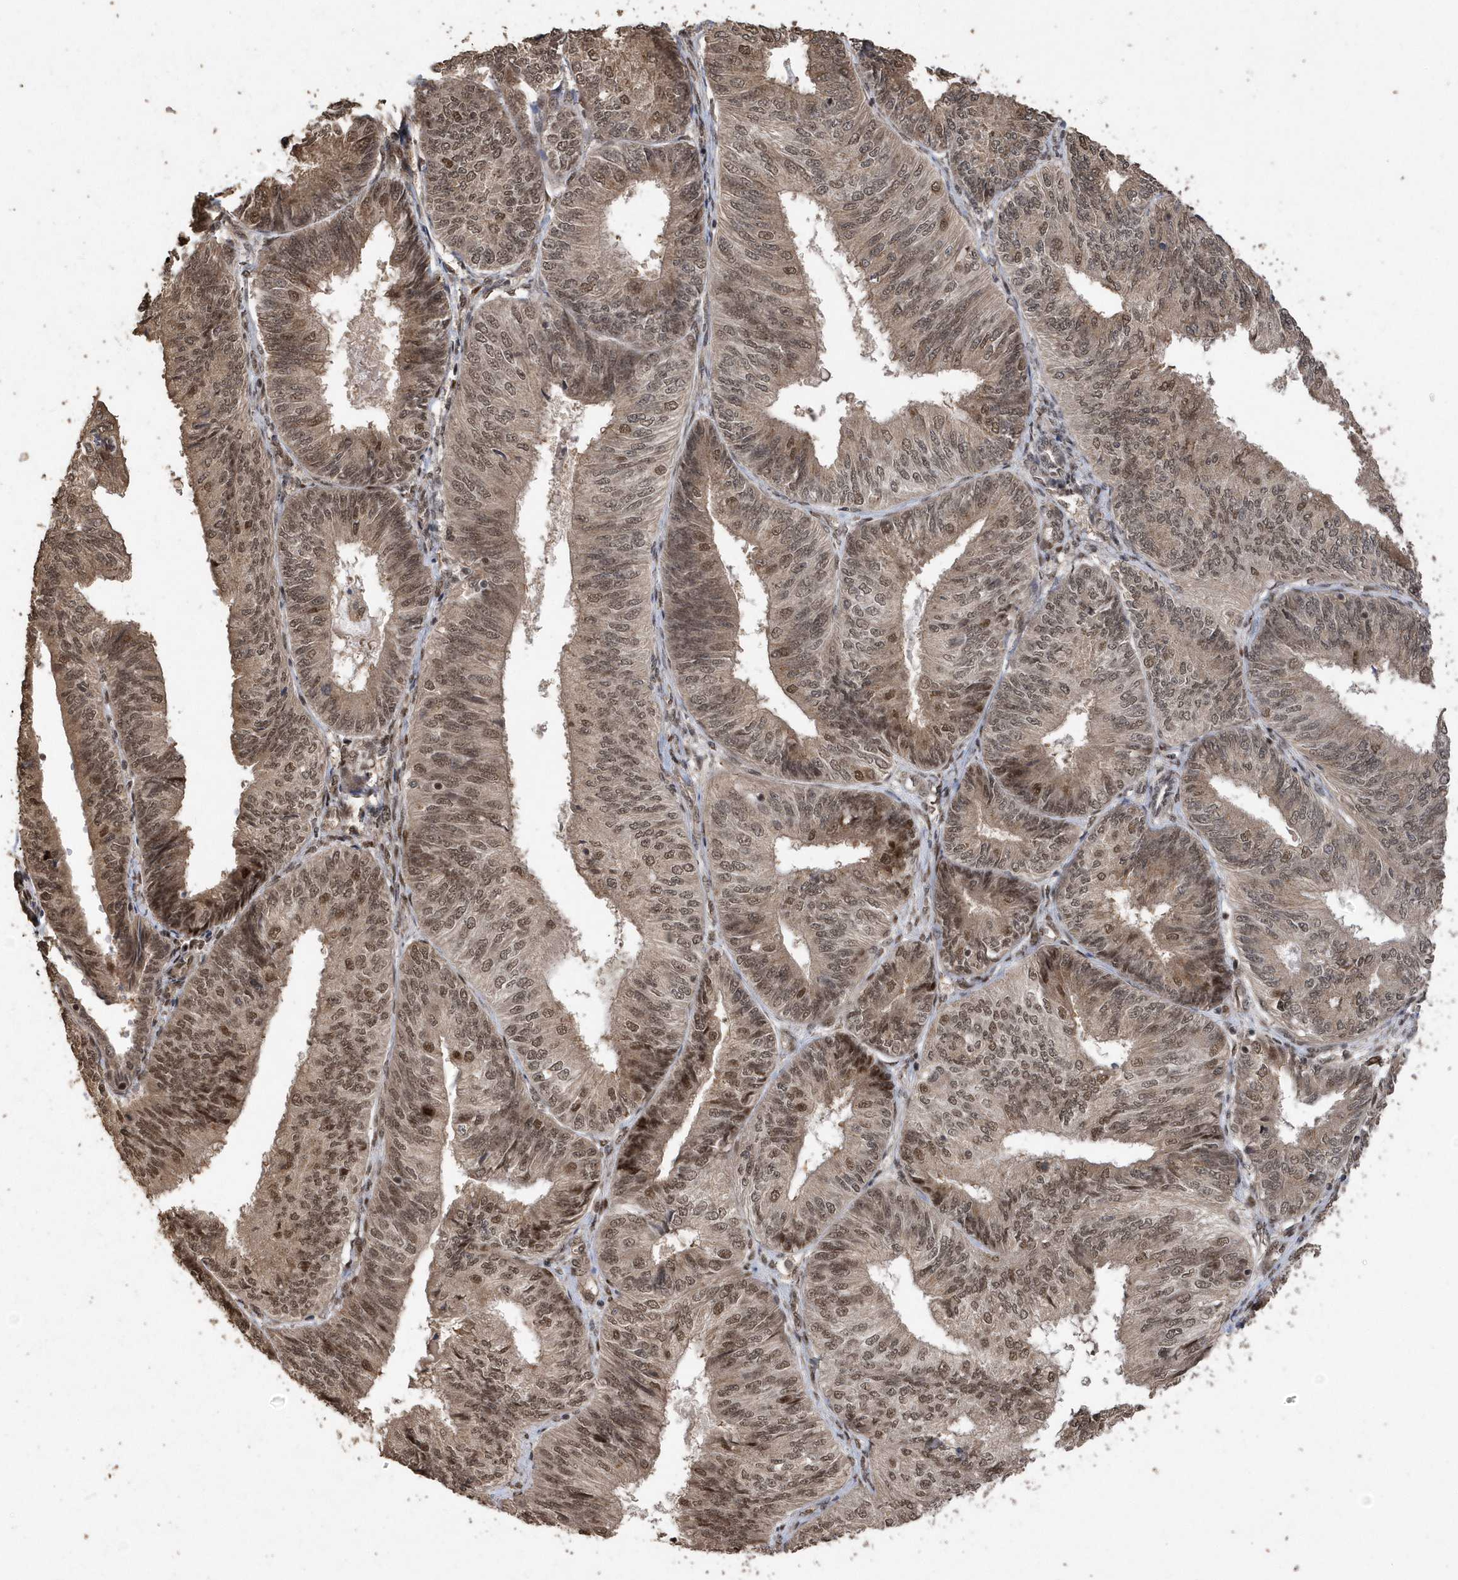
{"staining": {"intensity": "moderate", "quantity": ">75%", "location": "cytoplasmic/membranous,nuclear"}, "tissue": "endometrial cancer", "cell_type": "Tumor cells", "image_type": "cancer", "snomed": [{"axis": "morphology", "description": "Adenocarcinoma, NOS"}, {"axis": "topography", "description": "Endometrium"}], "caption": "Human endometrial cancer (adenocarcinoma) stained with a protein marker reveals moderate staining in tumor cells.", "gene": "INTS12", "patient": {"sex": "female", "age": 58}}